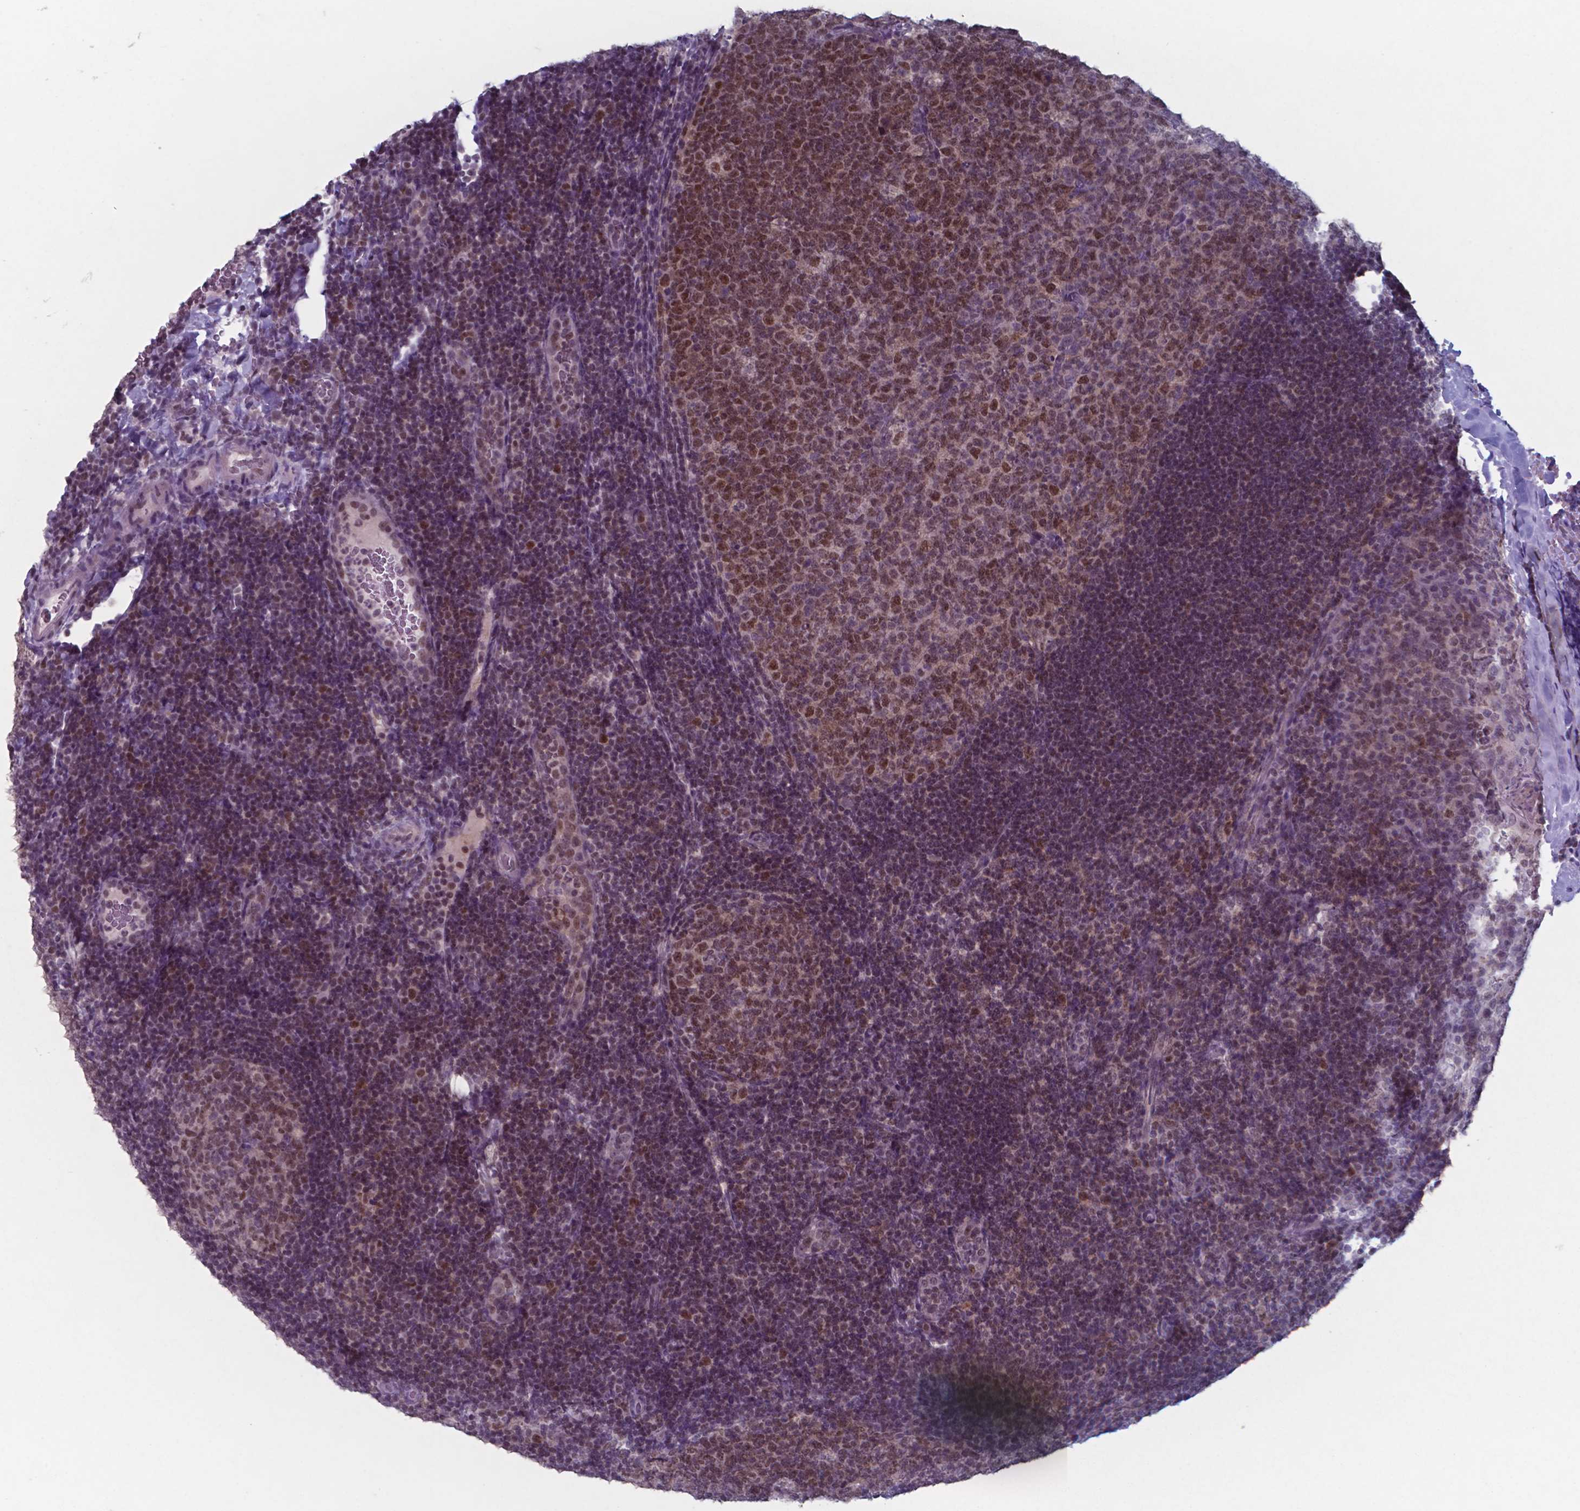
{"staining": {"intensity": "moderate", "quantity": "25%-75%", "location": "nuclear"}, "tissue": "tonsil", "cell_type": "Germinal center cells", "image_type": "normal", "snomed": [{"axis": "morphology", "description": "Normal tissue, NOS"}, {"axis": "topography", "description": "Tonsil"}], "caption": "High-power microscopy captured an immunohistochemistry (IHC) histopathology image of benign tonsil, revealing moderate nuclear expression in approximately 25%-75% of germinal center cells.", "gene": "TDP2", "patient": {"sex": "male", "age": 17}}